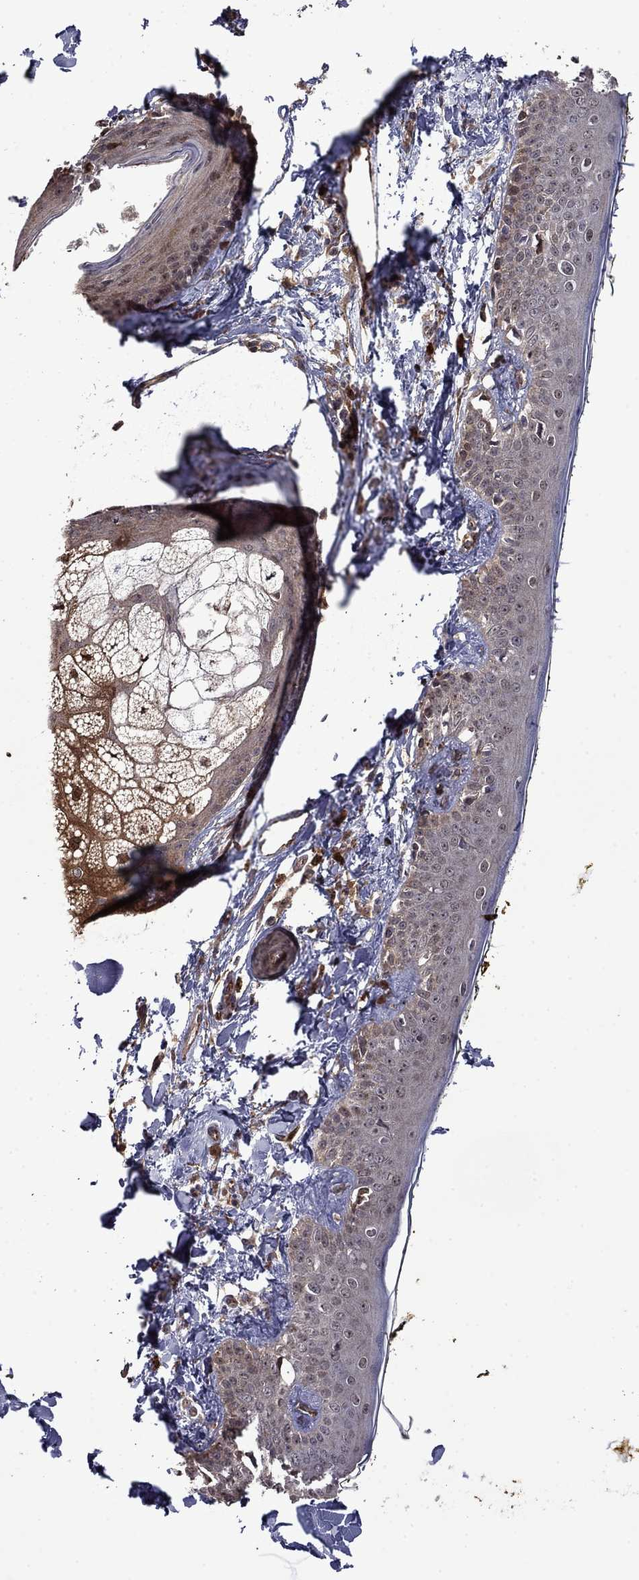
{"staining": {"intensity": "negative", "quantity": "none", "location": "none"}, "tissue": "skin", "cell_type": "Fibroblasts", "image_type": "normal", "snomed": [{"axis": "morphology", "description": "Normal tissue, NOS"}, {"axis": "topography", "description": "Skin"}], "caption": "This is an IHC histopathology image of normal skin. There is no staining in fibroblasts.", "gene": "TPMT", "patient": {"sex": "male", "age": 76}}